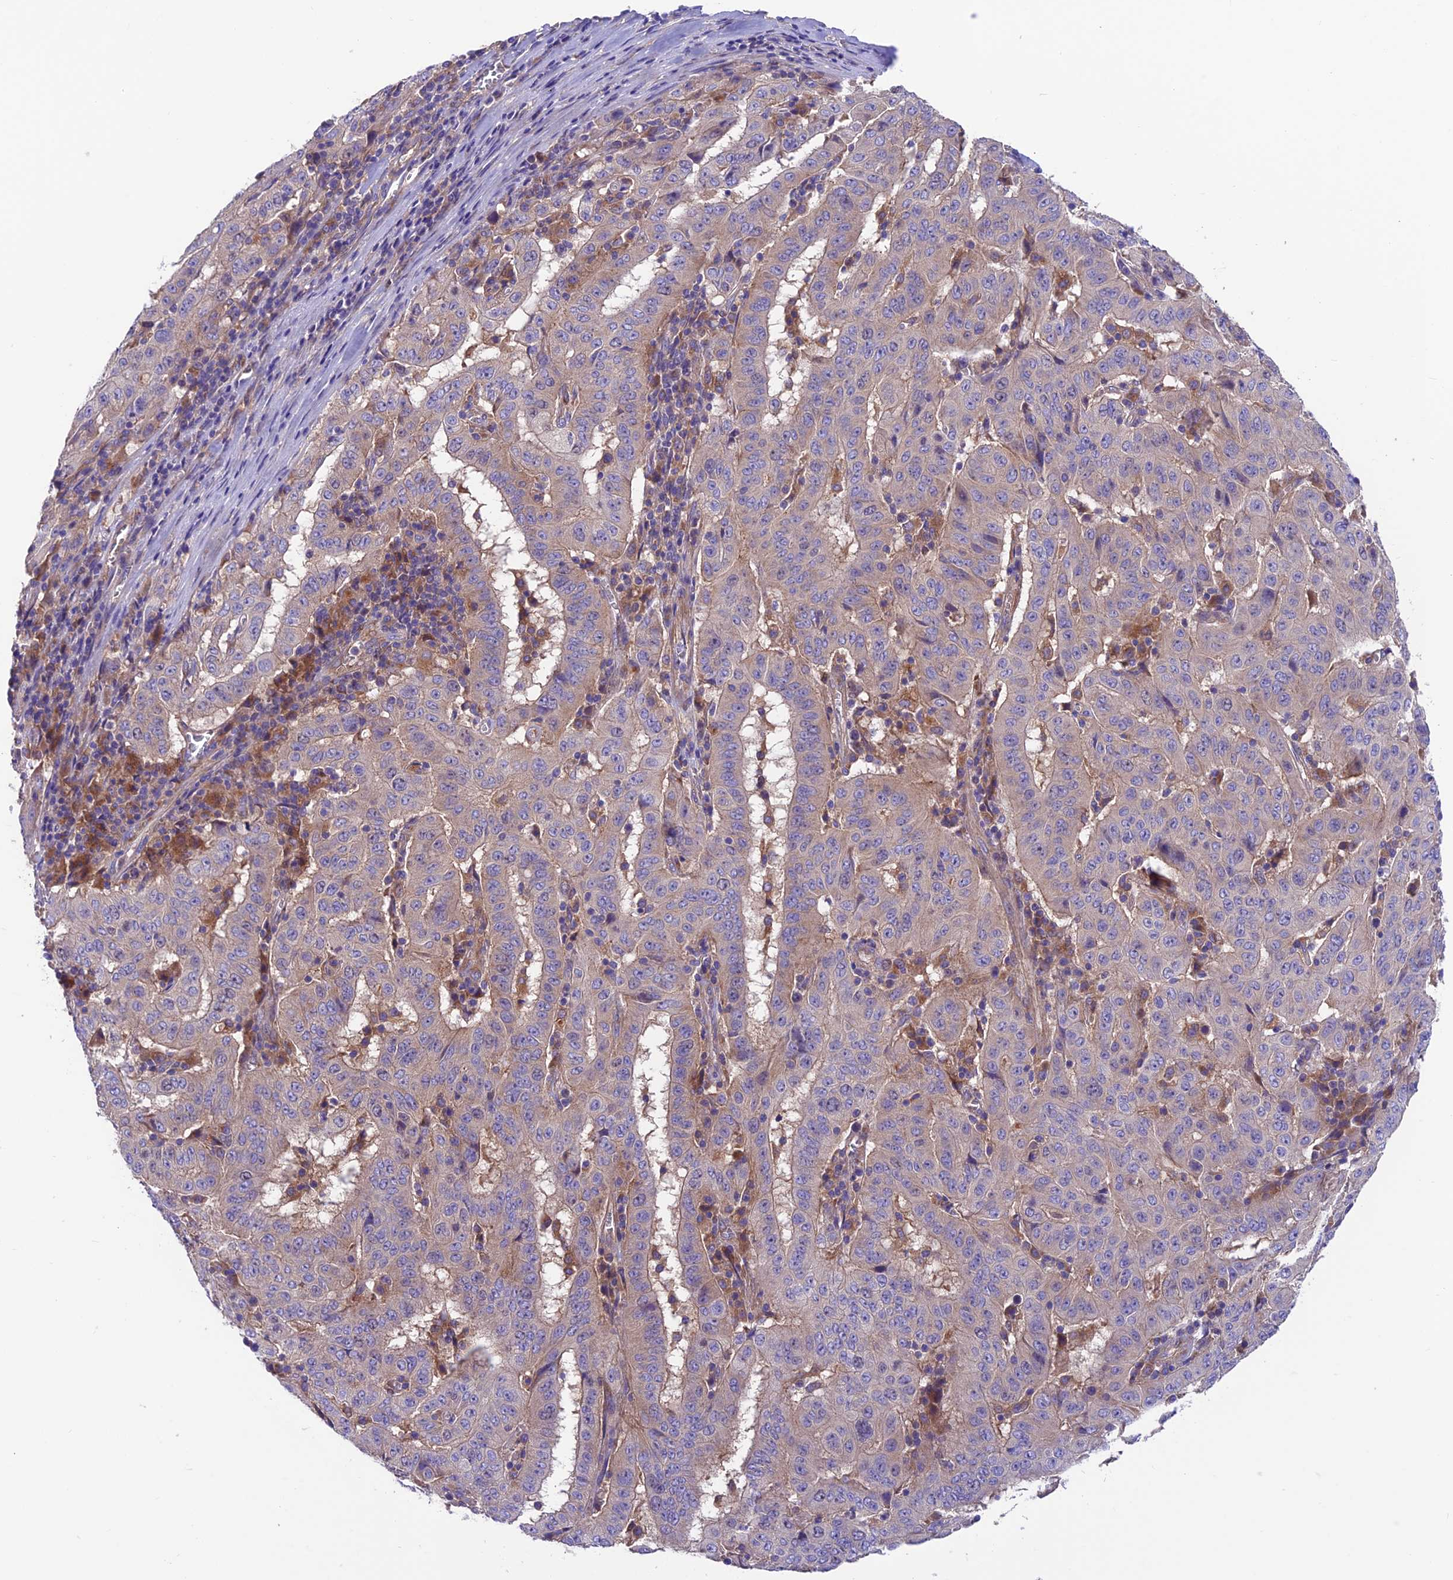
{"staining": {"intensity": "negative", "quantity": "none", "location": "none"}, "tissue": "pancreatic cancer", "cell_type": "Tumor cells", "image_type": "cancer", "snomed": [{"axis": "morphology", "description": "Adenocarcinoma, NOS"}, {"axis": "topography", "description": "Pancreas"}], "caption": "This micrograph is of adenocarcinoma (pancreatic) stained with IHC to label a protein in brown with the nuclei are counter-stained blue. There is no positivity in tumor cells.", "gene": "VPS16", "patient": {"sex": "male", "age": 63}}